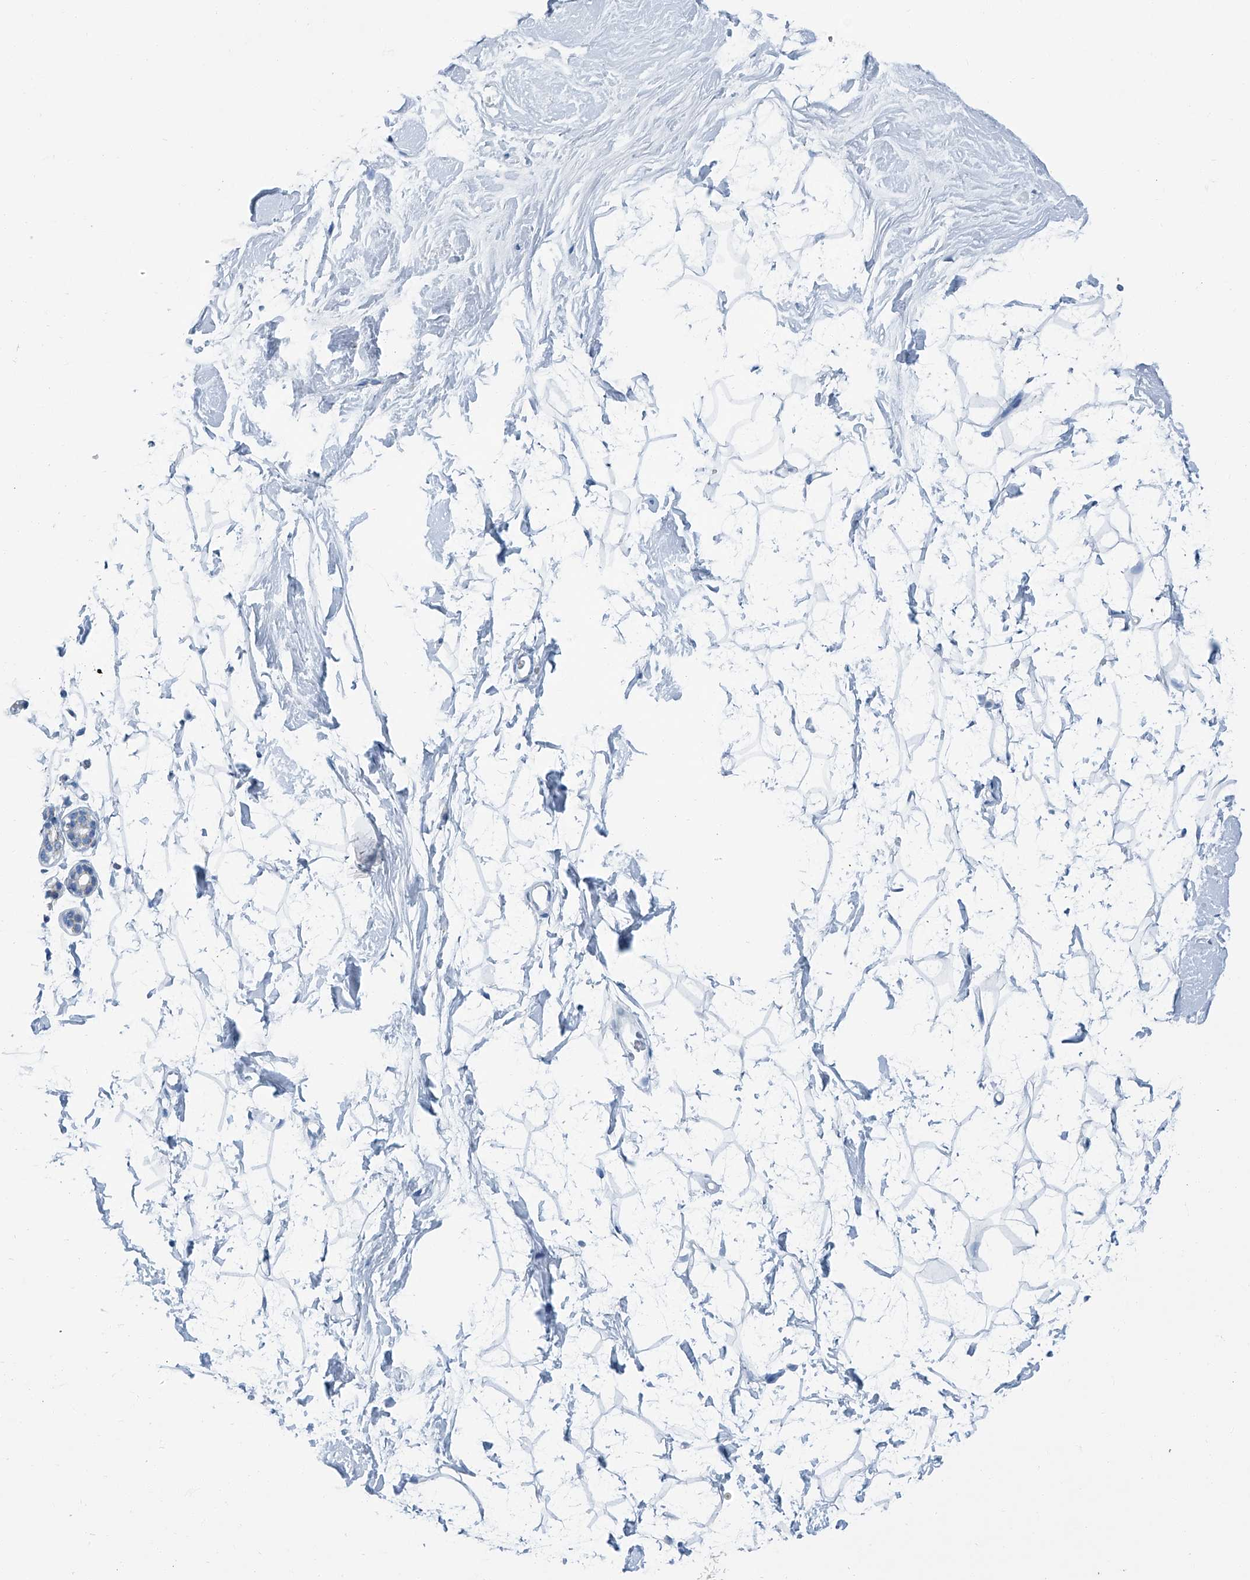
{"staining": {"intensity": "negative", "quantity": "none", "location": "none"}, "tissue": "breast", "cell_type": "Adipocytes", "image_type": "normal", "snomed": [{"axis": "morphology", "description": "Normal tissue, NOS"}, {"axis": "topography", "description": "Breast"}], "caption": "Micrograph shows no significant protein staining in adipocytes of normal breast.", "gene": "MT", "patient": {"sex": "female", "age": 26}}